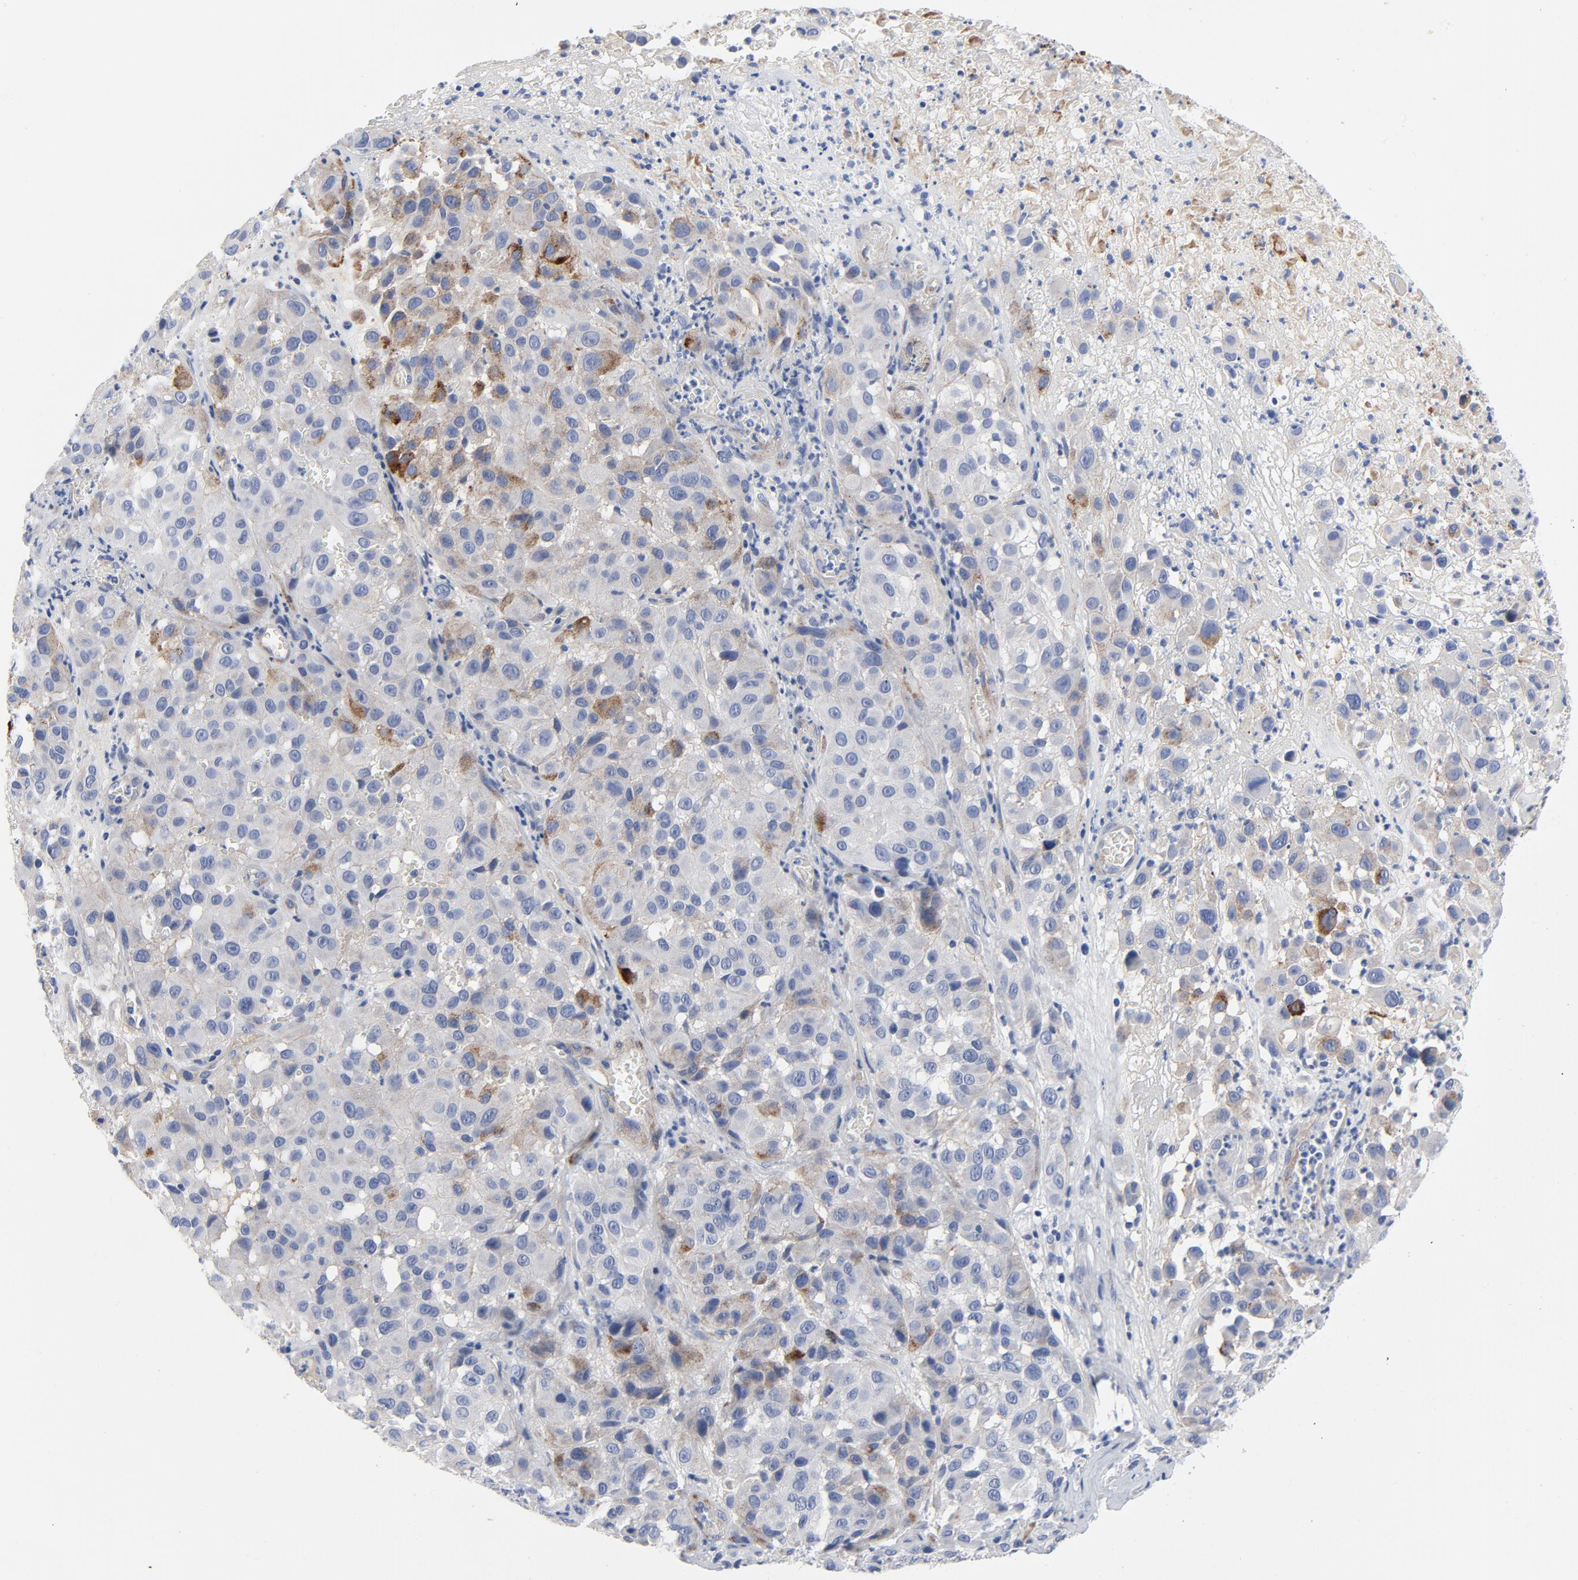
{"staining": {"intensity": "weak", "quantity": "<25%", "location": "cytoplasmic/membranous"}, "tissue": "melanoma", "cell_type": "Tumor cells", "image_type": "cancer", "snomed": [{"axis": "morphology", "description": "Malignant melanoma, NOS"}, {"axis": "topography", "description": "Skin"}], "caption": "High magnification brightfield microscopy of malignant melanoma stained with DAB (brown) and counterstained with hematoxylin (blue): tumor cells show no significant staining.", "gene": "LAMC1", "patient": {"sex": "female", "age": 21}}